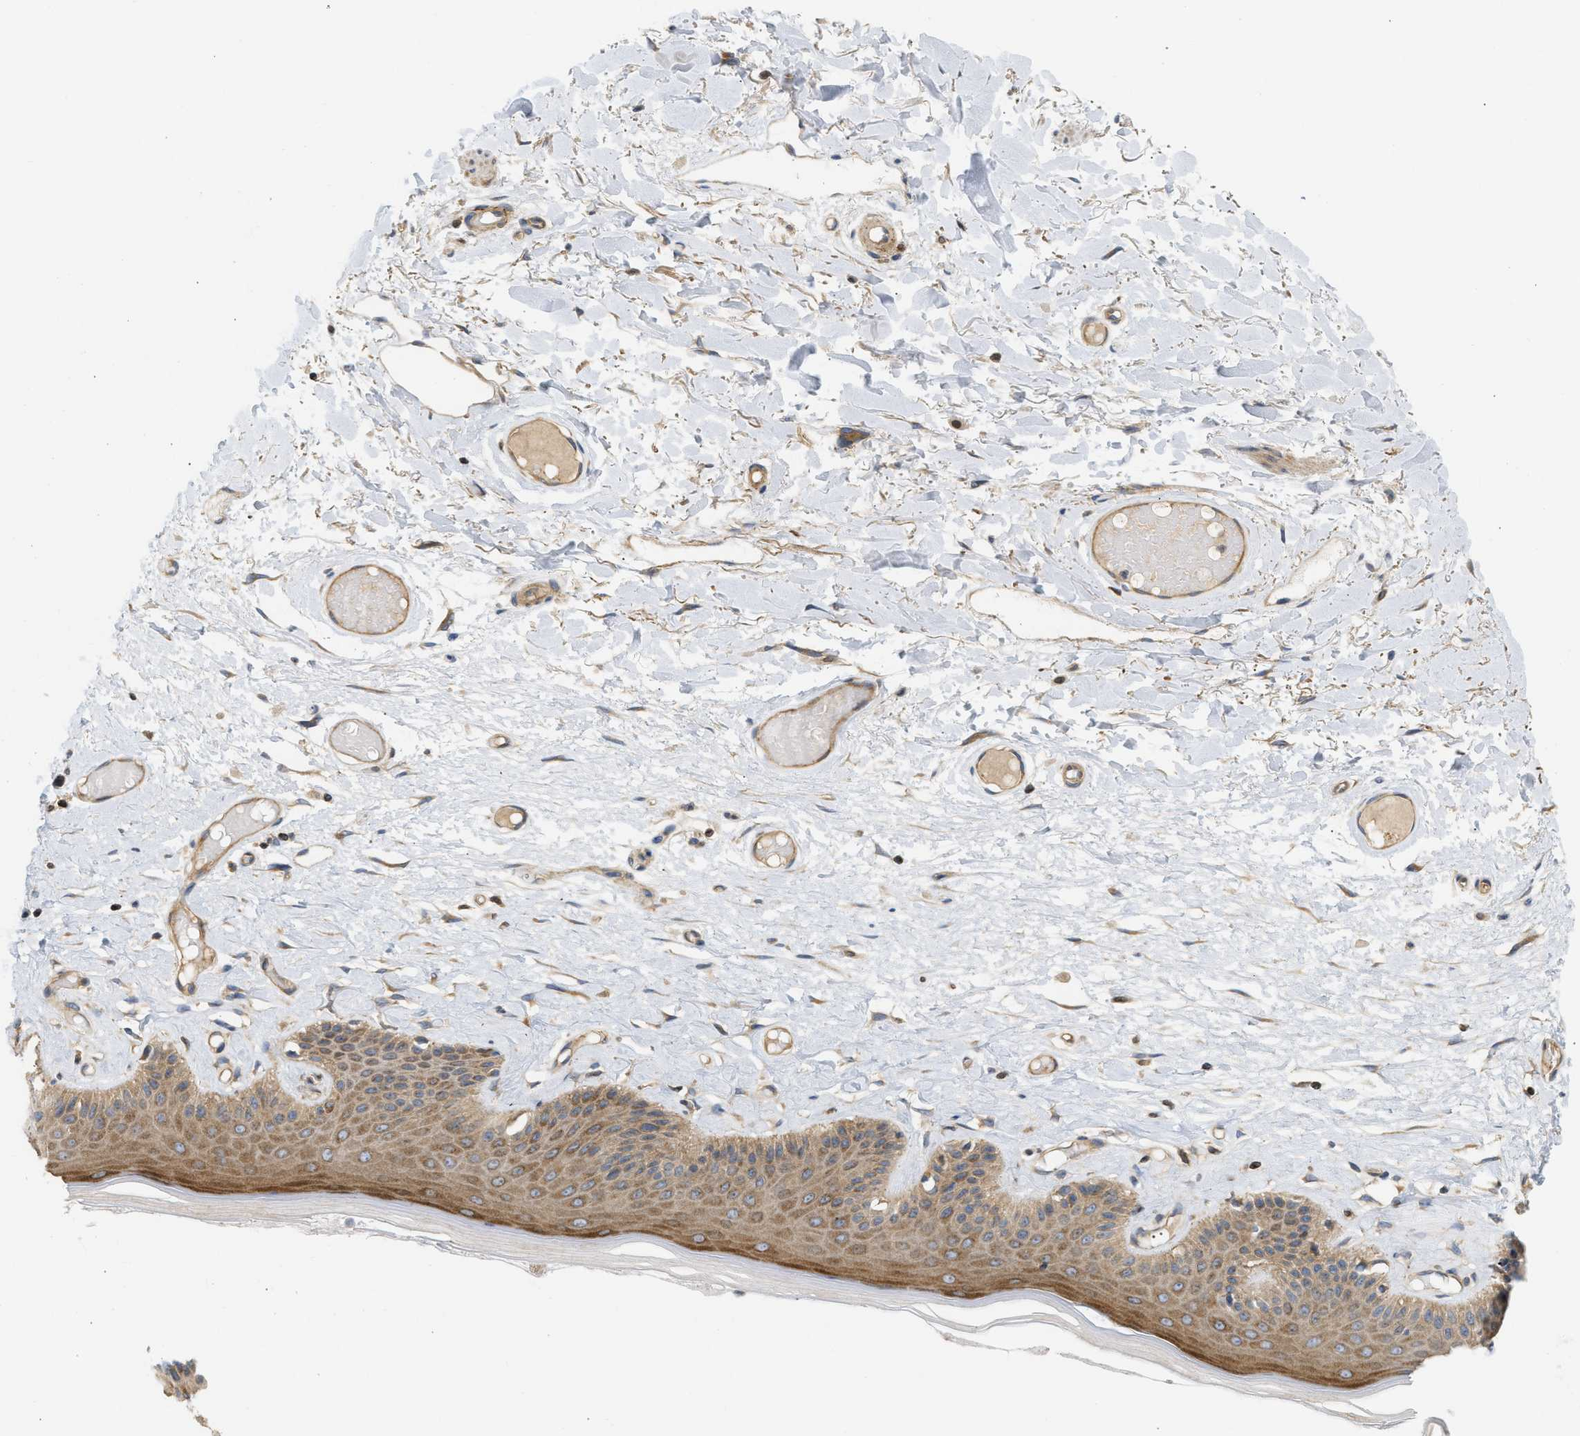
{"staining": {"intensity": "moderate", "quantity": ">75%", "location": "cytoplasmic/membranous"}, "tissue": "skin", "cell_type": "Epidermal cells", "image_type": "normal", "snomed": [{"axis": "morphology", "description": "Normal tissue, NOS"}, {"axis": "topography", "description": "Vulva"}], "caption": "Normal skin was stained to show a protein in brown. There is medium levels of moderate cytoplasmic/membranous staining in about >75% of epidermal cells. (DAB = brown stain, brightfield microscopy at high magnification).", "gene": "STRN", "patient": {"sex": "female", "age": 73}}